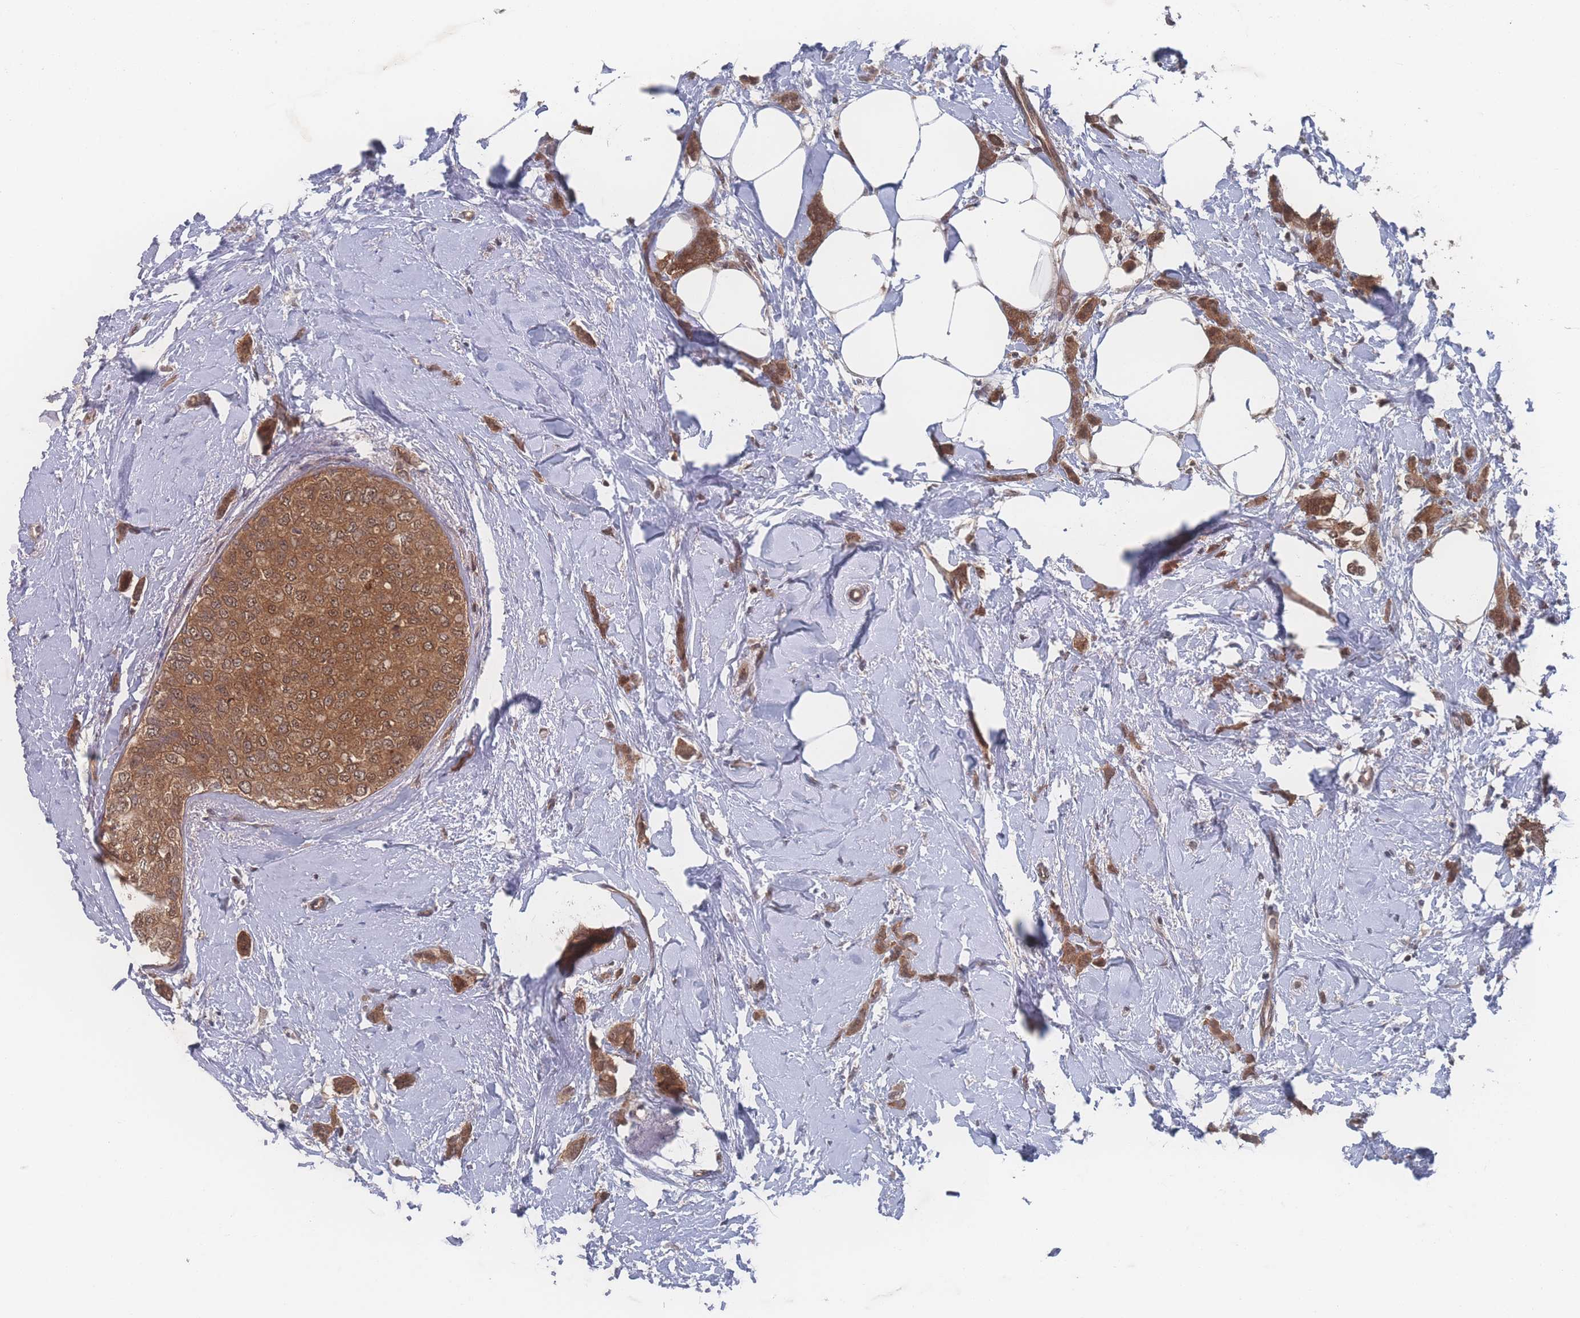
{"staining": {"intensity": "moderate", "quantity": ">75%", "location": "cytoplasmic/membranous,nuclear"}, "tissue": "breast cancer", "cell_type": "Tumor cells", "image_type": "cancer", "snomed": [{"axis": "morphology", "description": "Duct carcinoma"}, {"axis": "topography", "description": "Breast"}], "caption": "Breast infiltrating ductal carcinoma was stained to show a protein in brown. There is medium levels of moderate cytoplasmic/membranous and nuclear positivity in about >75% of tumor cells.", "gene": "PSMA1", "patient": {"sex": "female", "age": 72}}